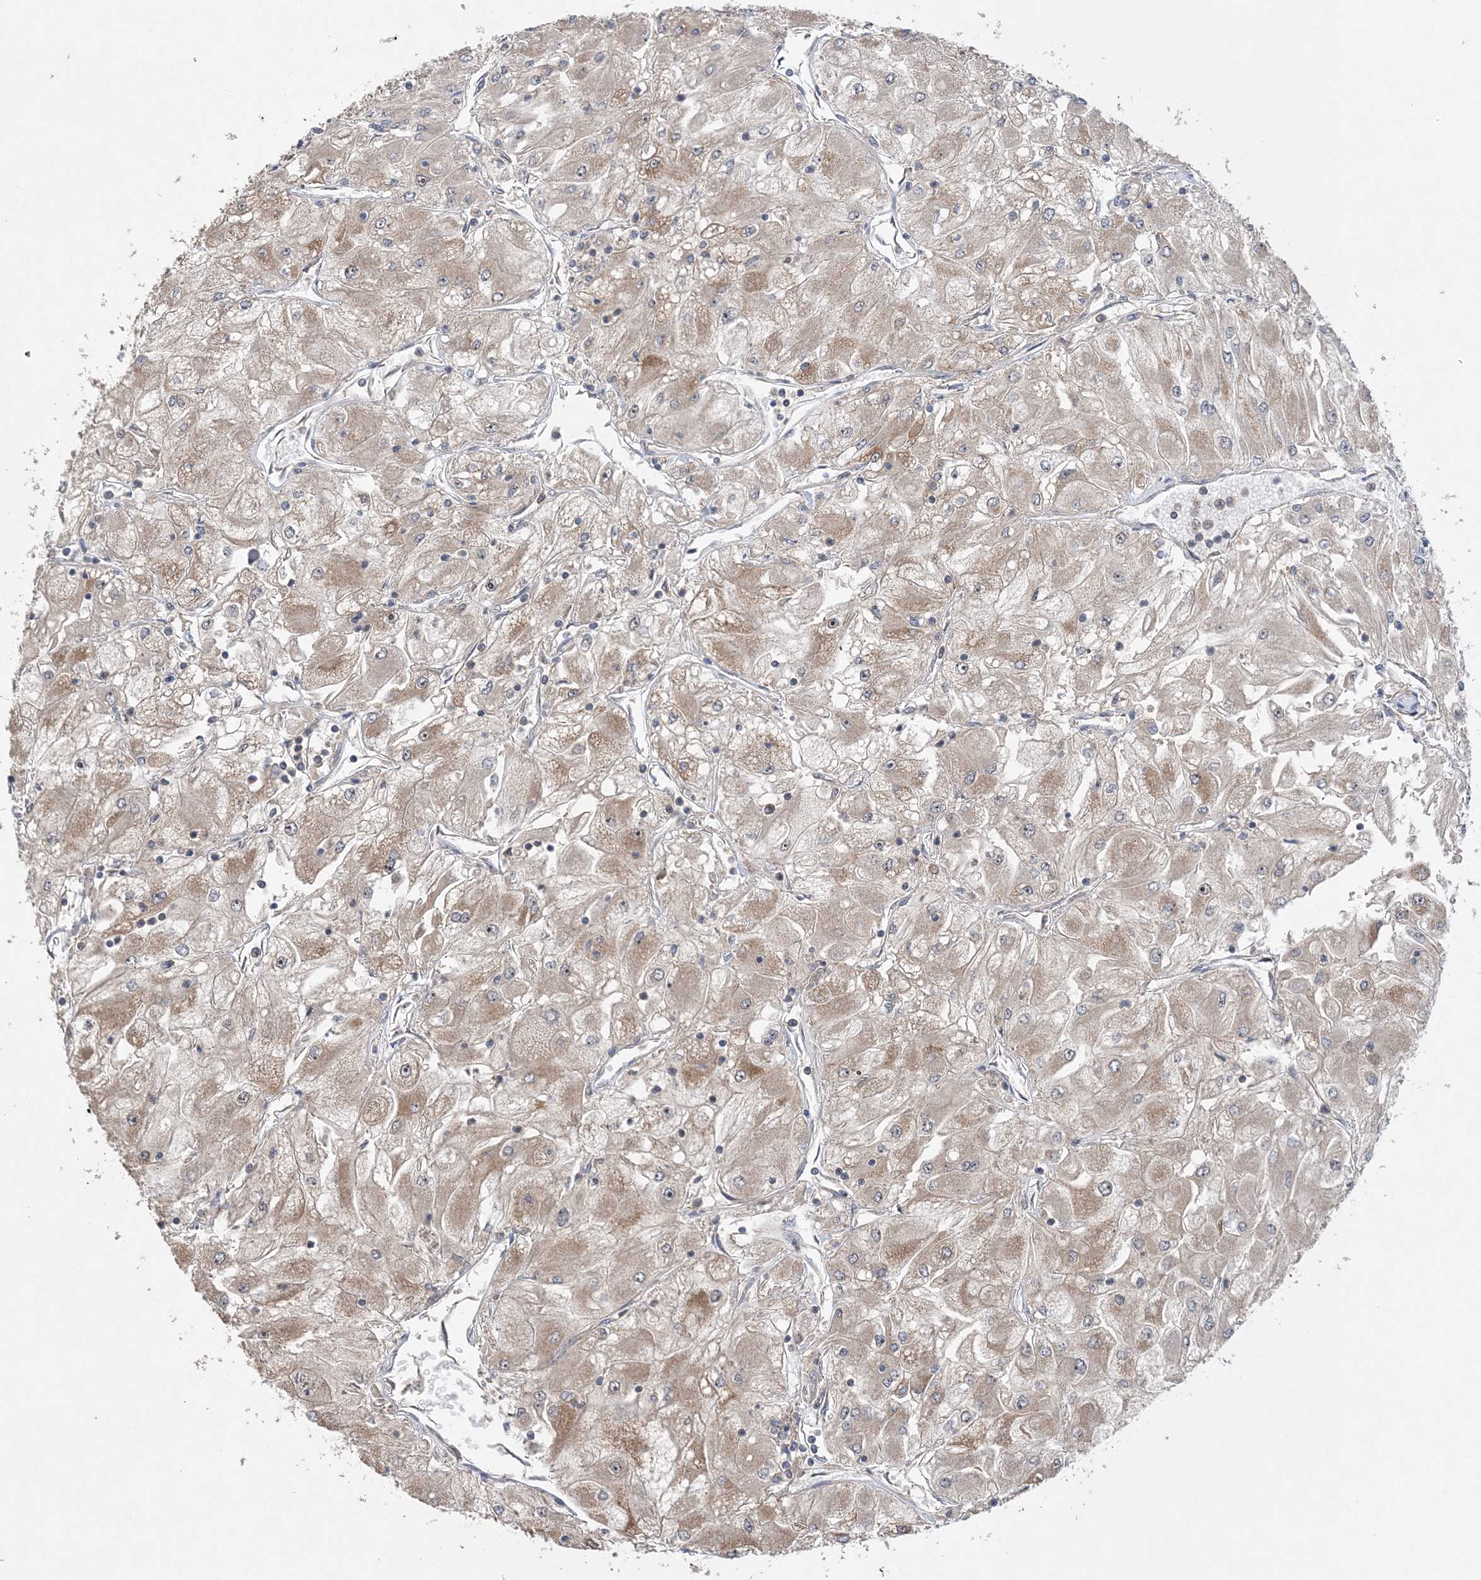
{"staining": {"intensity": "weak", "quantity": "25%-75%", "location": "cytoplasmic/membranous"}, "tissue": "renal cancer", "cell_type": "Tumor cells", "image_type": "cancer", "snomed": [{"axis": "morphology", "description": "Adenocarcinoma, NOS"}, {"axis": "topography", "description": "Kidney"}], "caption": "Human adenocarcinoma (renal) stained for a protein (brown) exhibits weak cytoplasmic/membranous positive positivity in approximately 25%-75% of tumor cells.", "gene": "ACAP2", "patient": {"sex": "male", "age": 80}}